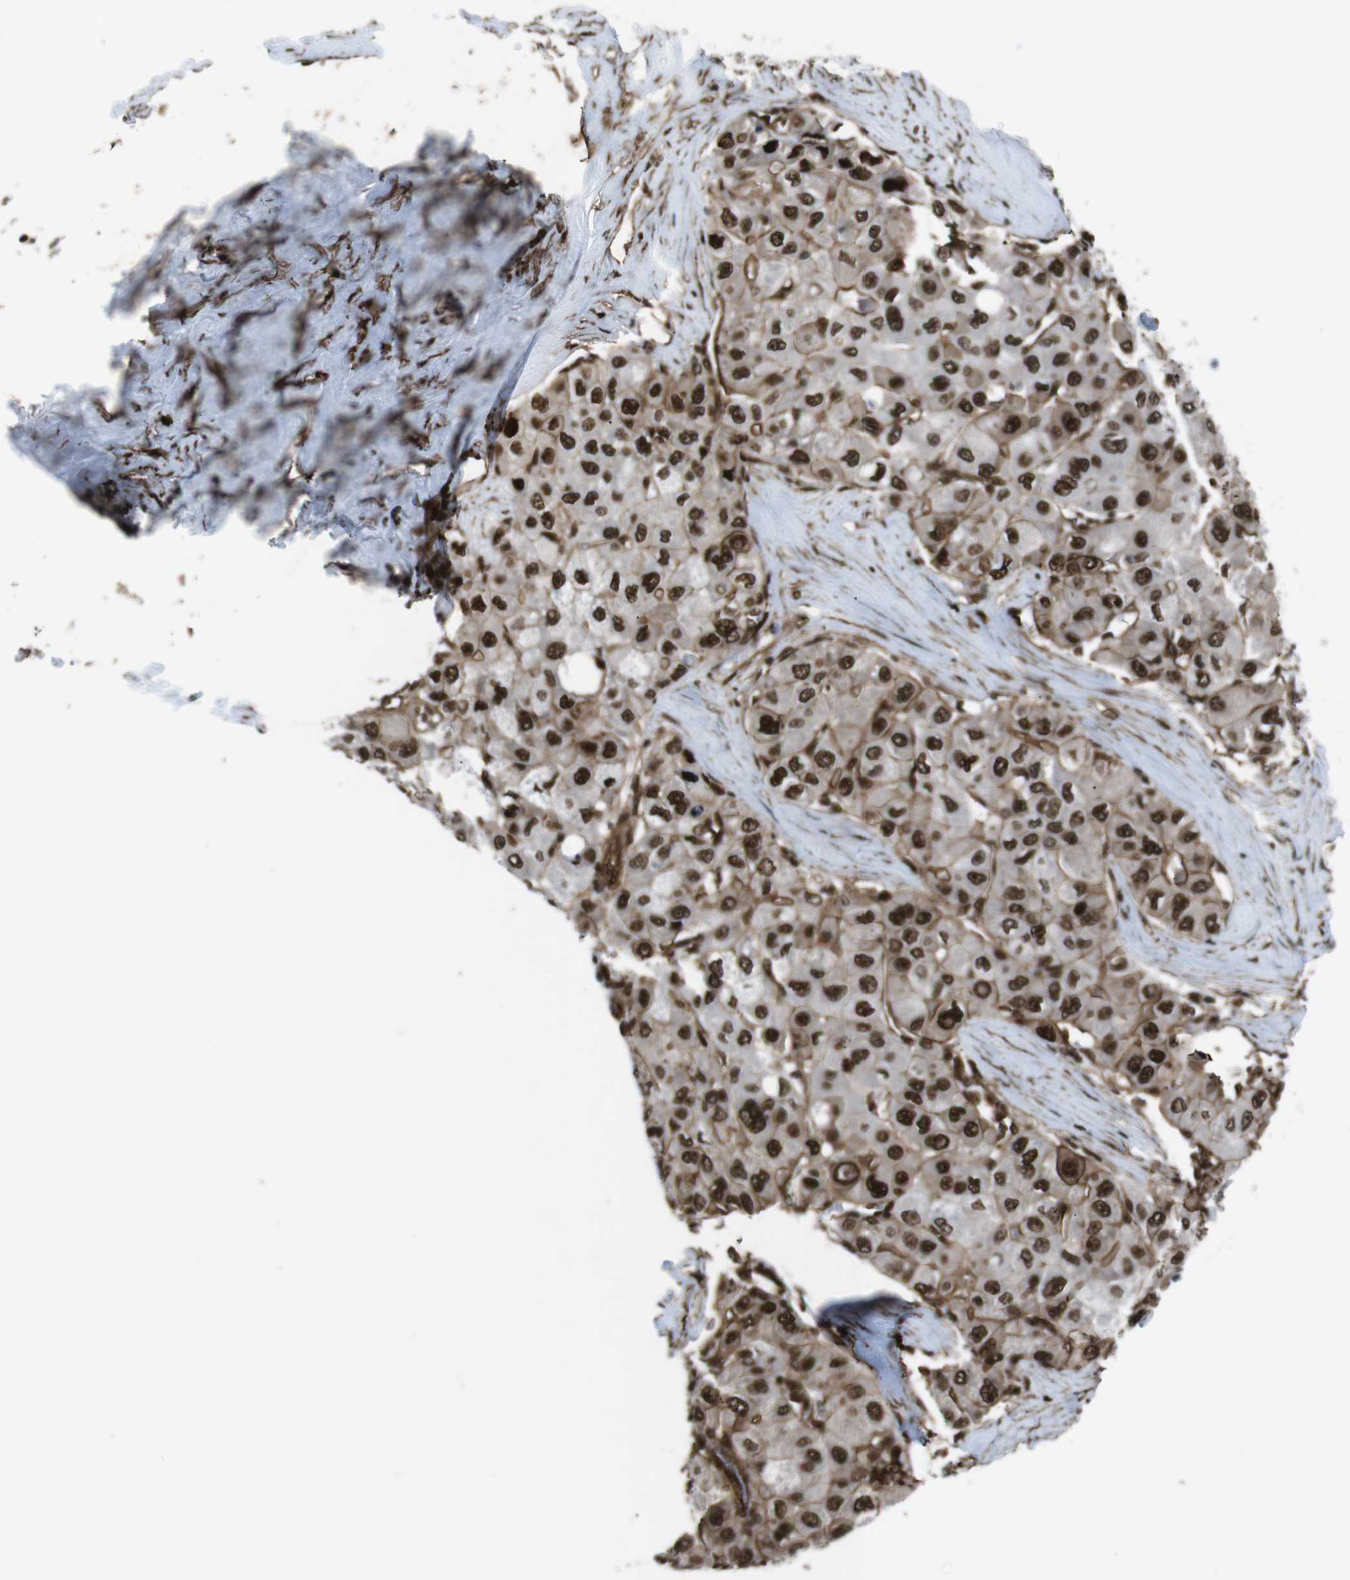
{"staining": {"intensity": "strong", "quantity": ">75%", "location": "nuclear"}, "tissue": "liver cancer", "cell_type": "Tumor cells", "image_type": "cancer", "snomed": [{"axis": "morphology", "description": "Carcinoma, Hepatocellular, NOS"}, {"axis": "topography", "description": "Liver"}], "caption": "Protein staining of liver hepatocellular carcinoma tissue displays strong nuclear staining in approximately >75% of tumor cells.", "gene": "HNRNPU", "patient": {"sex": "male", "age": 80}}